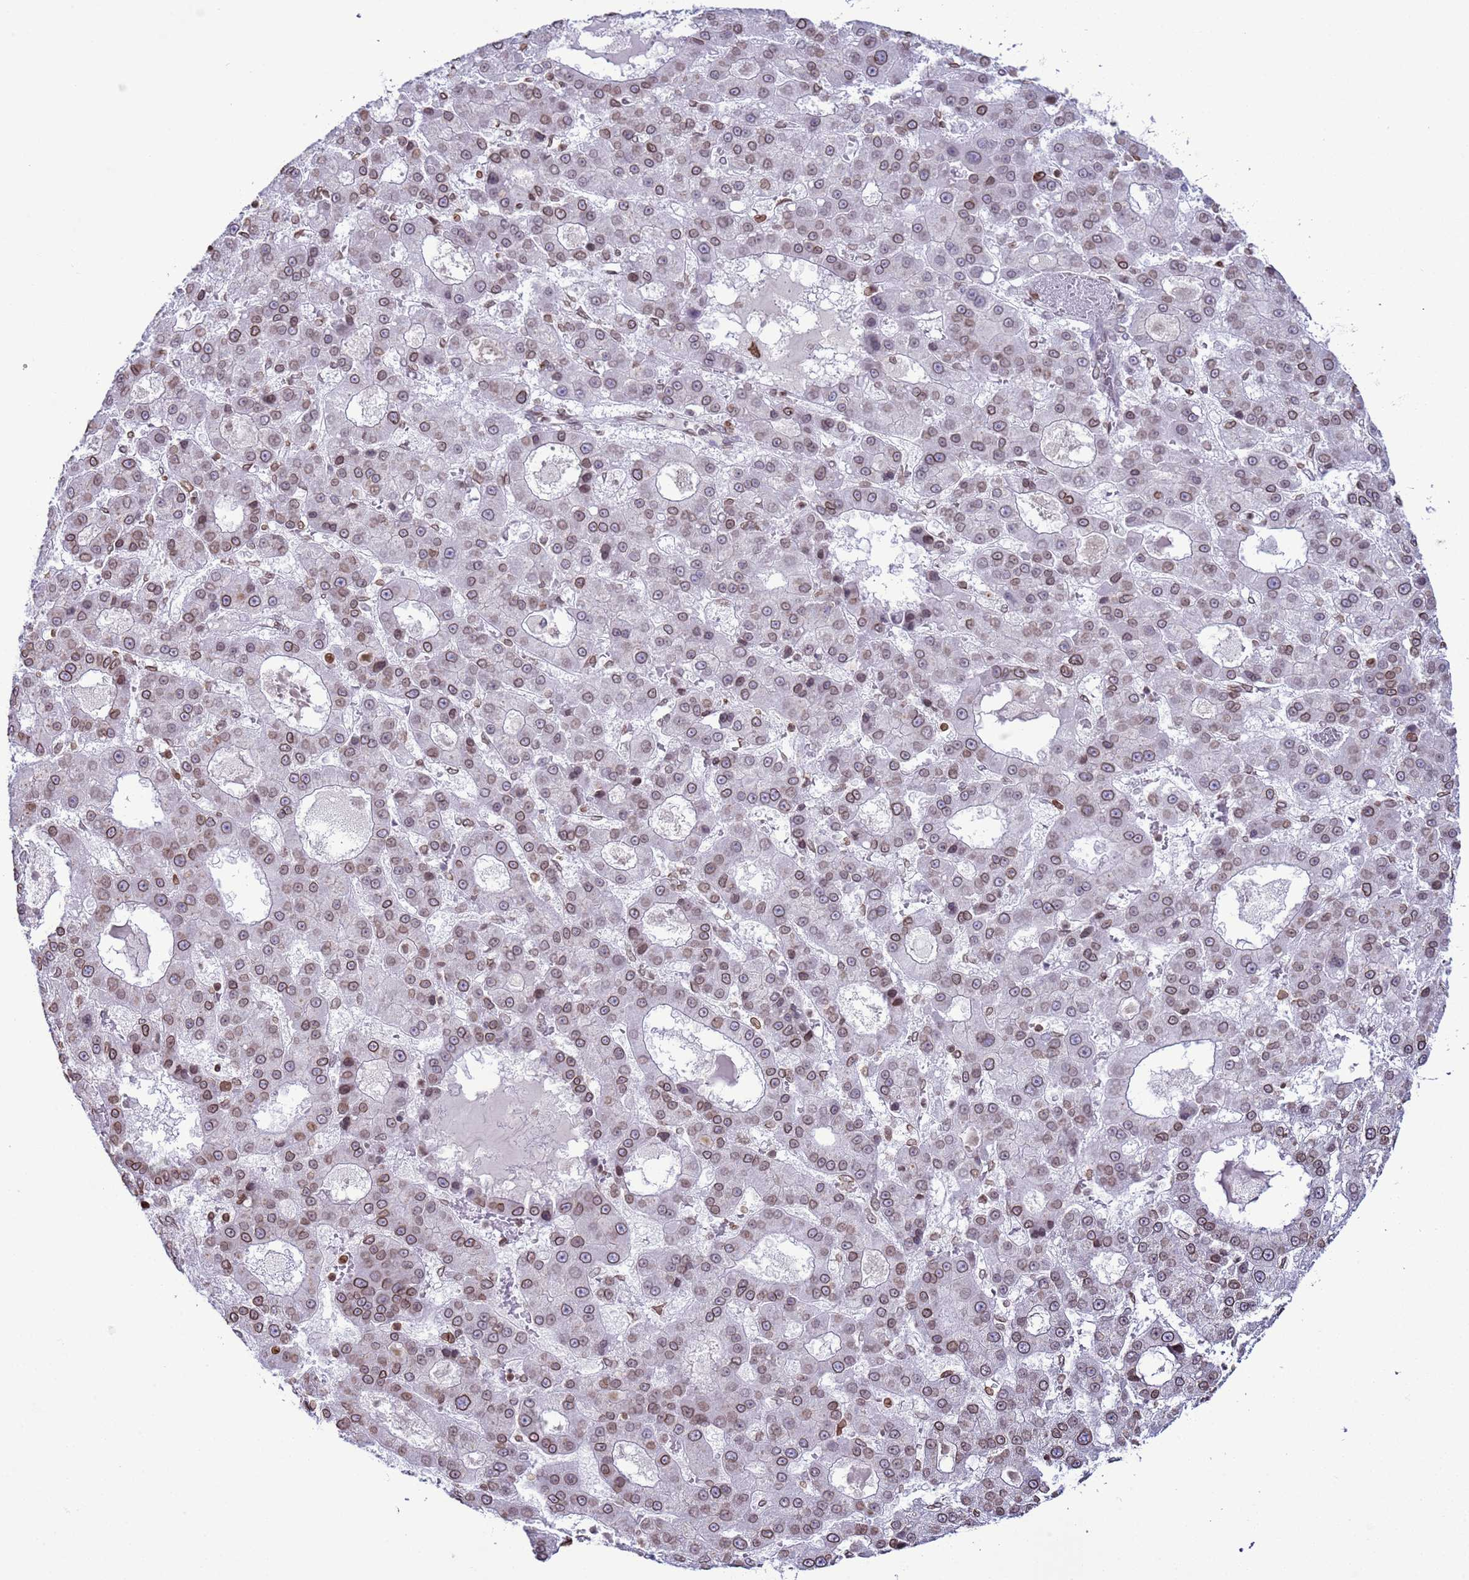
{"staining": {"intensity": "moderate", "quantity": ">75%", "location": "cytoplasmic/membranous,nuclear"}, "tissue": "liver cancer", "cell_type": "Tumor cells", "image_type": "cancer", "snomed": [{"axis": "morphology", "description": "Carcinoma, Hepatocellular, NOS"}, {"axis": "topography", "description": "Liver"}], "caption": "Moderate cytoplasmic/membranous and nuclear staining is appreciated in about >75% of tumor cells in liver hepatocellular carcinoma.", "gene": "DHX37", "patient": {"sex": "male", "age": 70}}